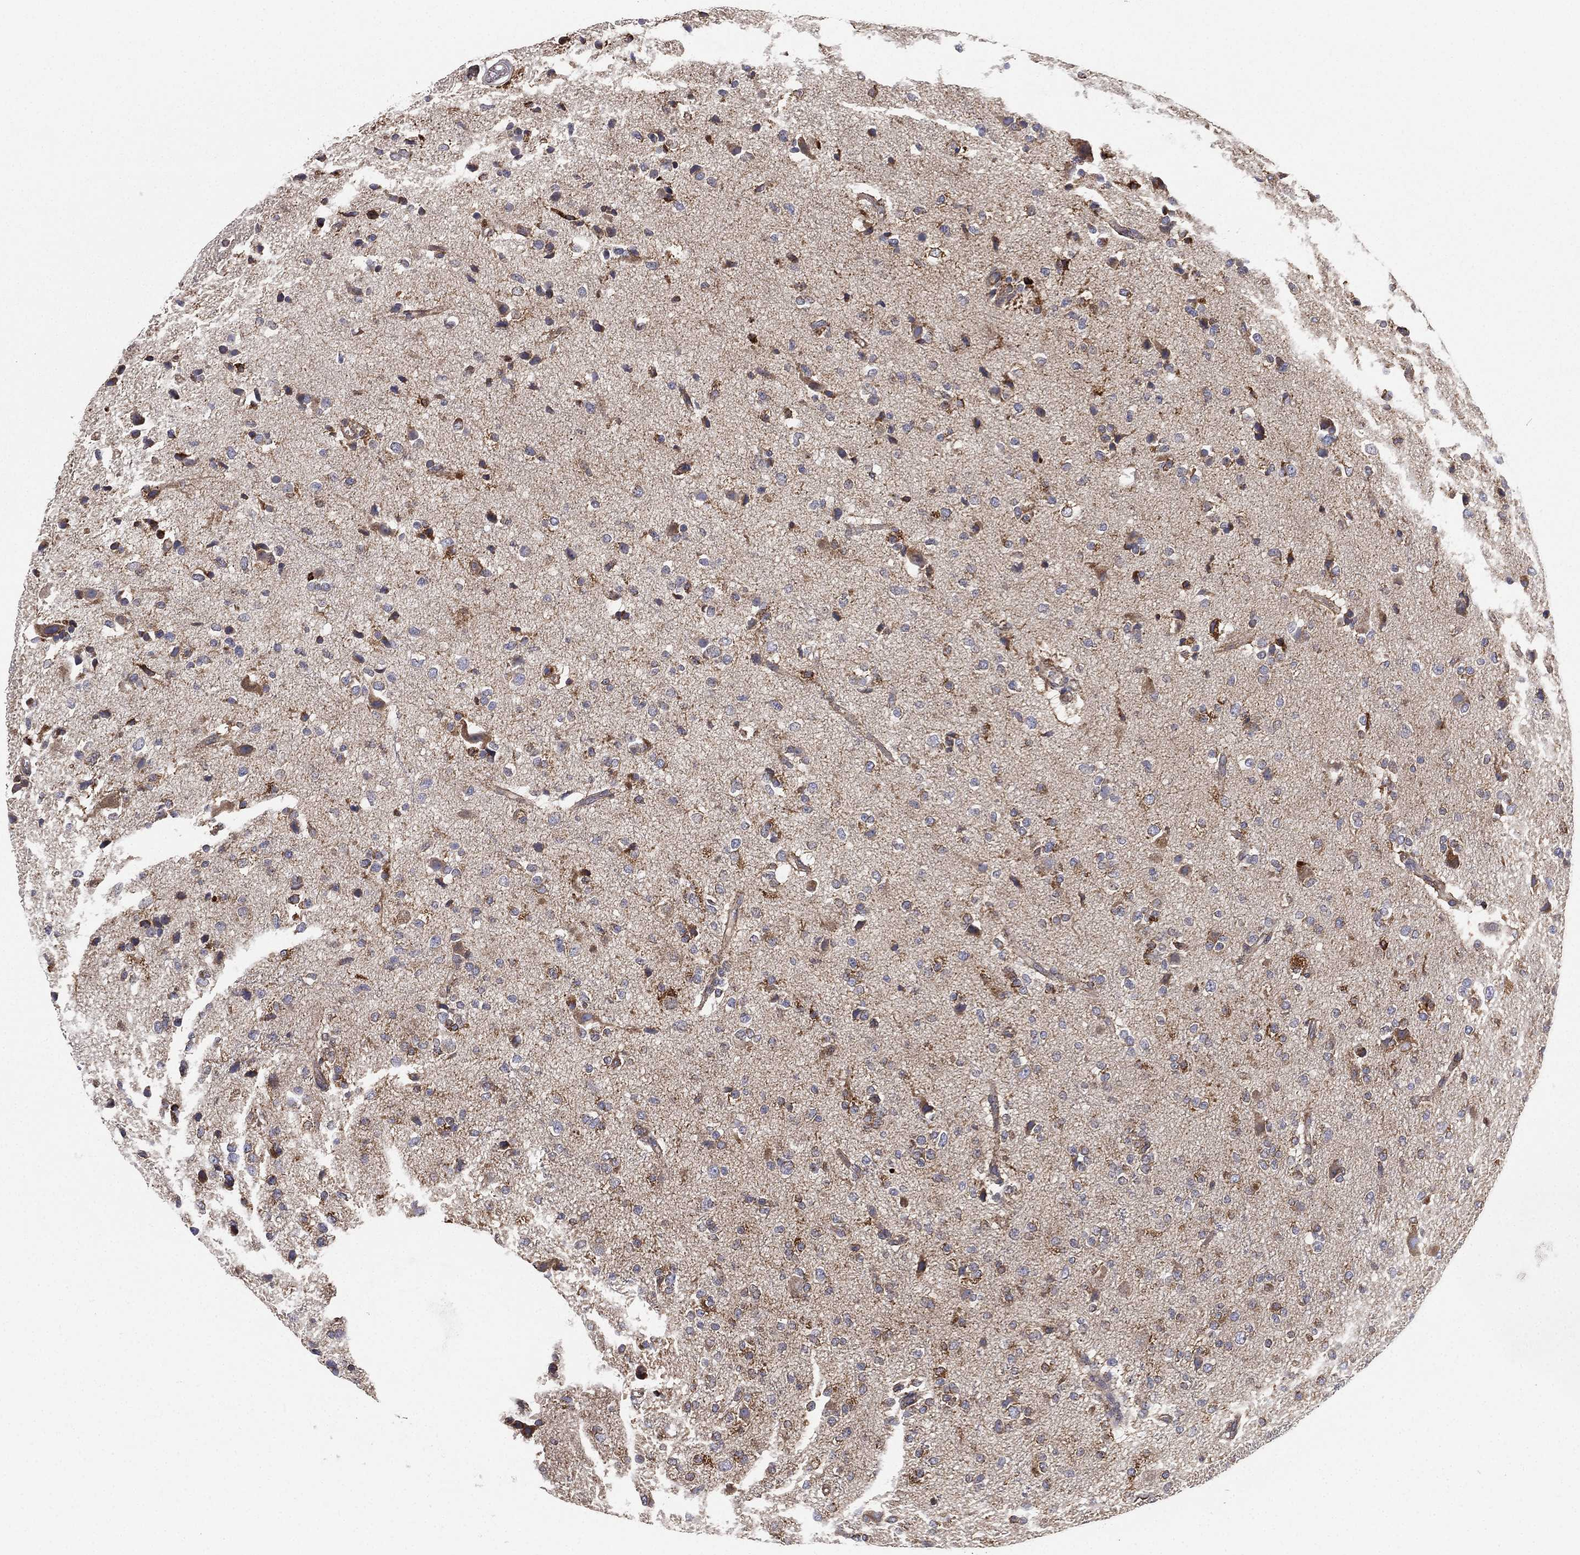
{"staining": {"intensity": "moderate", "quantity": "<25%", "location": "cytoplasmic/membranous"}, "tissue": "glioma", "cell_type": "Tumor cells", "image_type": "cancer", "snomed": [{"axis": "morphology", "description": "Glioma, malignant, Low grade"}, {"axis": "topography", "description": "Brain"}], "caption": "Glioma stained with IHC displays moderate cytoplasmic/membranous expression in about <25% of tumor cells.", "gene": "CYB5B", "patient": {"sex": "male", "age": 41}}